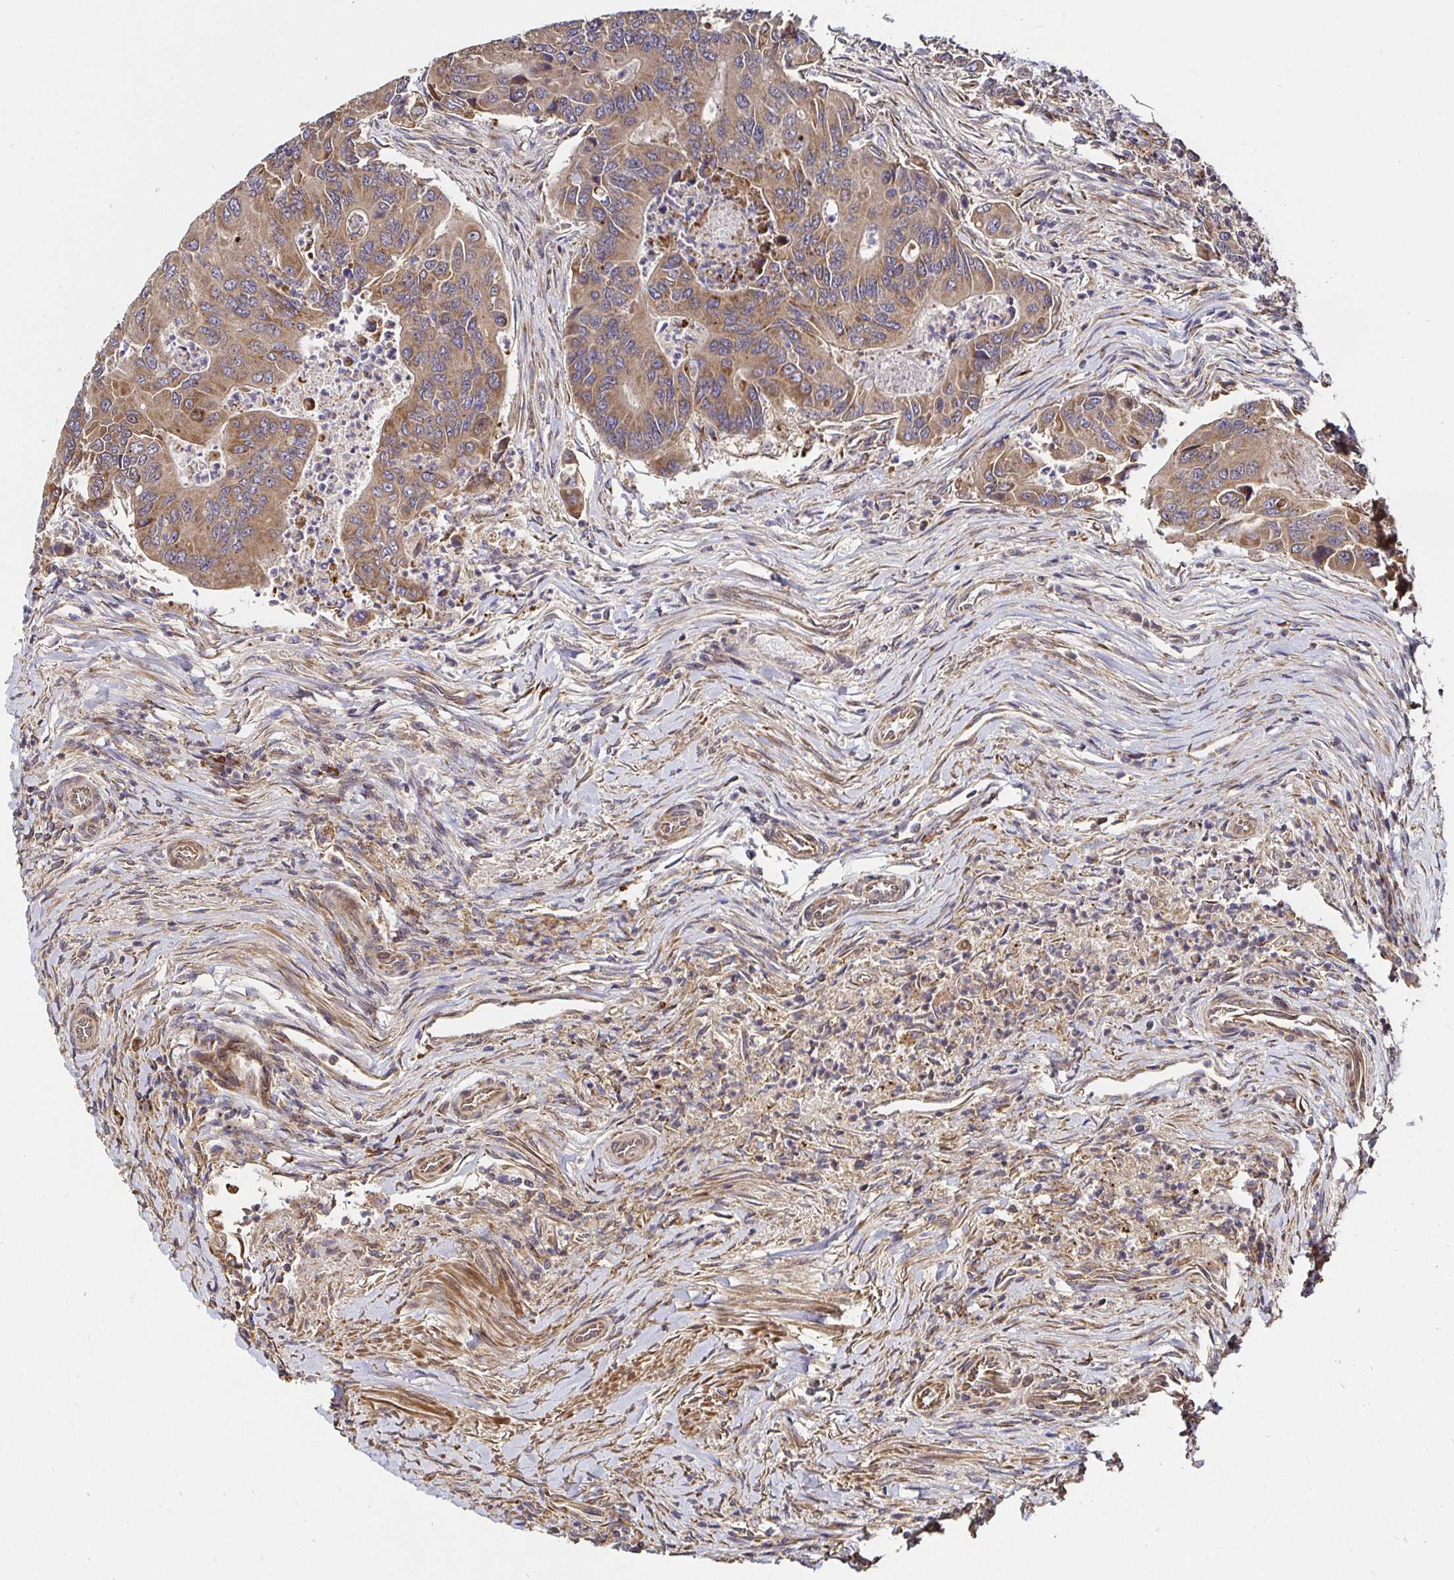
{"staining": {"intensity": "moderate", "quantity": ">75%", "location": "cytoplasmic/membranous"}, "tissue": "colorectal cancer", "cell_type": "Tumor cells", "image_type": "cancer", "snomed": [{"axis": "morphology", "description": "Adenocarcinoma, NOS"}, {"axis": "topography", "description": "Colon"}], "caption": "This is an image of immunohistochemistry (IHC) staining of adenocarcinoma (colorectal), which shows moderate staining in the cytoplasmic/membranous of tumor cells.", "gene": "MLST8", "patient": {"sex": "female", "age": 67}}